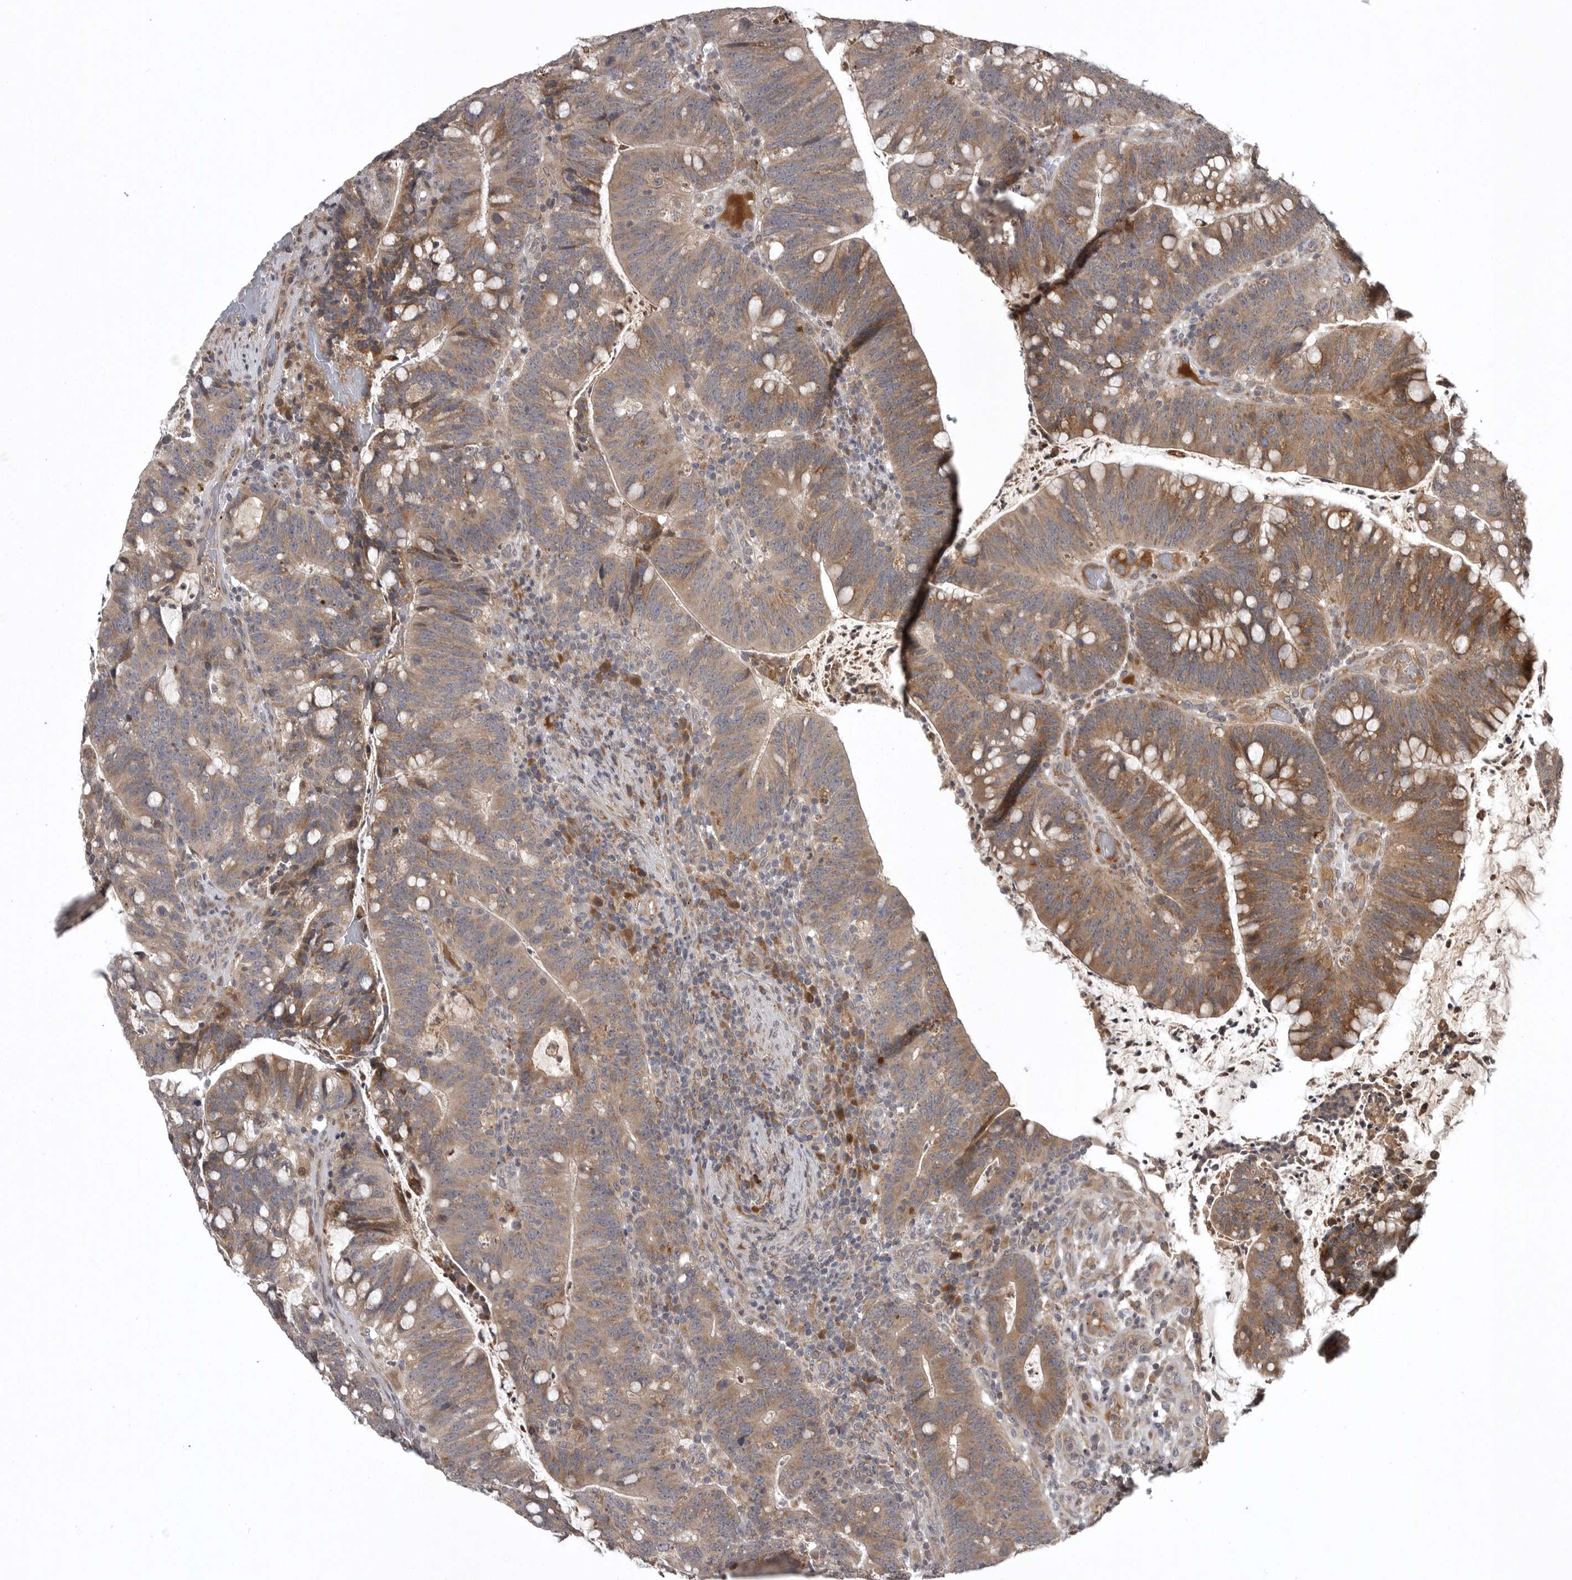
{"staining": {"intensity": "moderate", "quantity": ">75%", "location": "cytoplasmic/membranous"}, "tissue": "colorectal cancer", "cell_type": "Tumor cells", "image_type": "cancer", "snomed": [{"axis": "morphology", "description": "Adenocarcinoma, NOS"}, {"axis": "topography", "description": "Colon"}], "caption": "Human adenocarcinoma (colorectal) stained with a brown dye displays moderate cytoplasmic/membranous positive expression in about >75% of tumor cells.", "gene": "GPR31", "patient": {"sex": "female", "age": 66}}